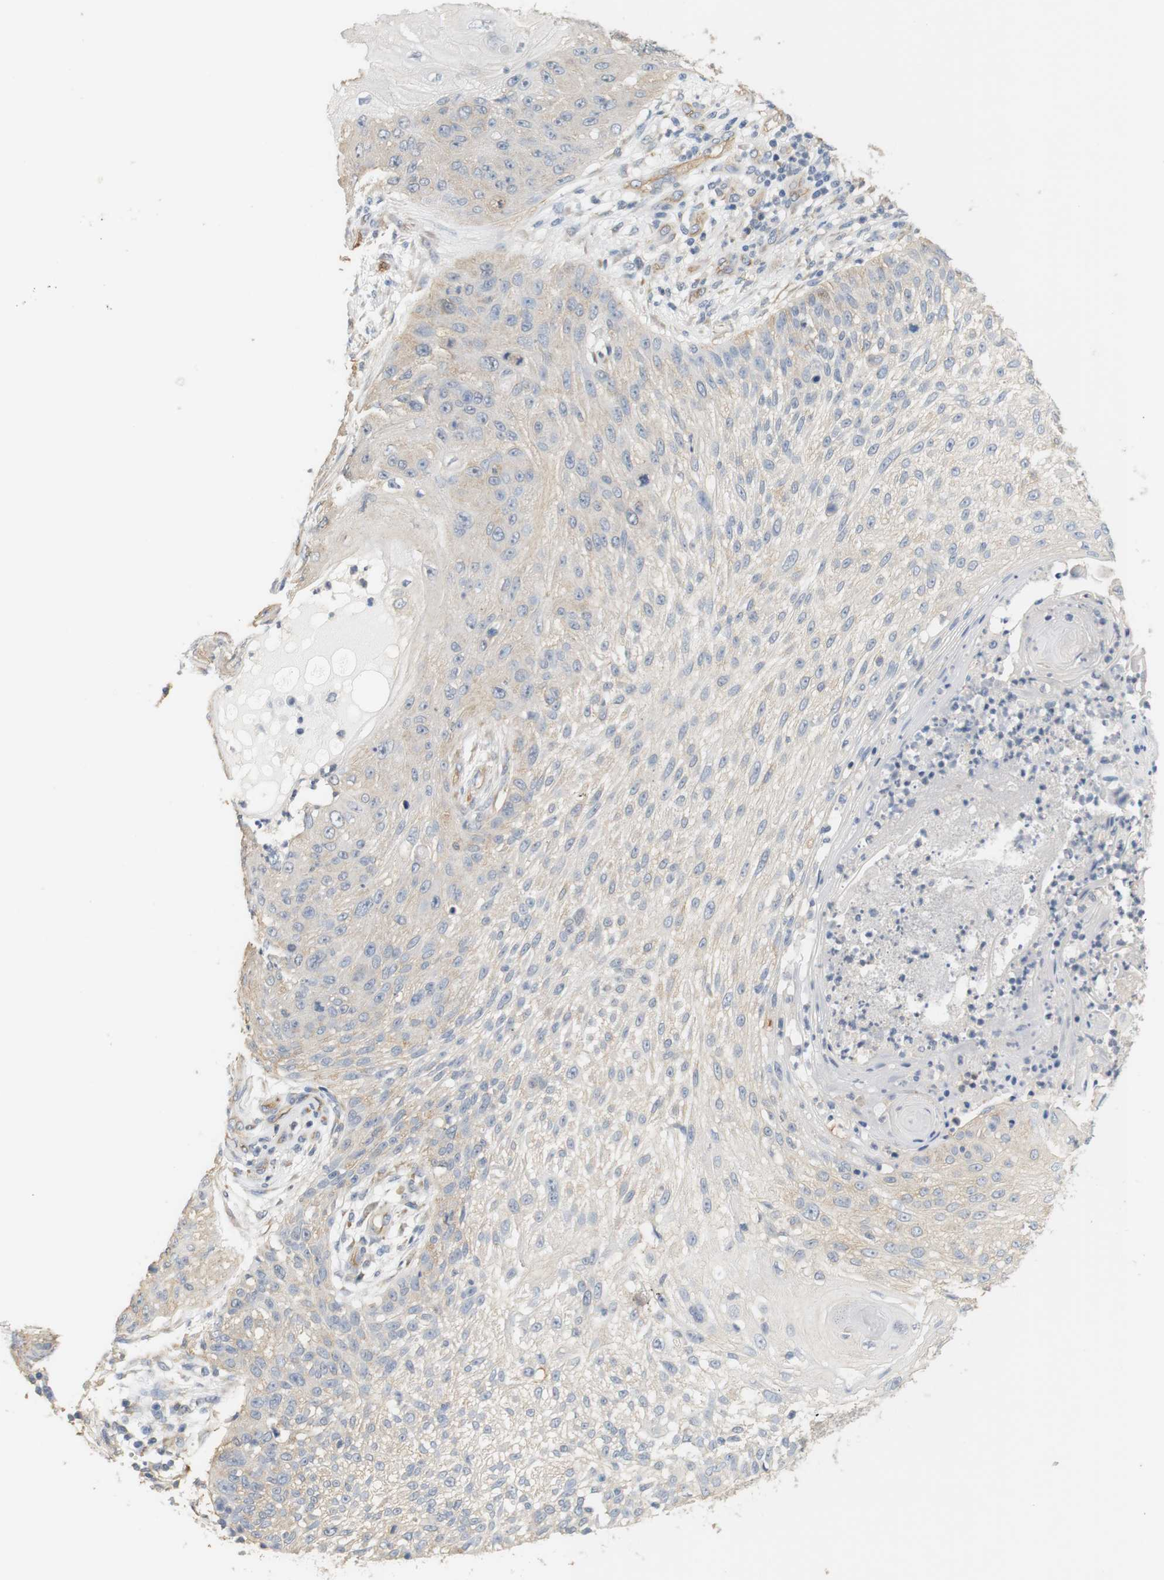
{"staining": {"intensity": "negative", "quantity": "none", "location": "none"}, "tissue": "skin cancer", "cell_type": "Tumor cells", "image_type": "cancer", "snomed": [{"axis": "morphology", "description": "Squamous cell carcinoma, NOS"}, {"axis": "topography", "description": "Skin"}], "caption": "The histopathology image exhibits no significant positivity in tumor cells of squamous cell carcinoma (skin).", "gene": "OSR1", "patient": {"sex": "female", "age": 80}}